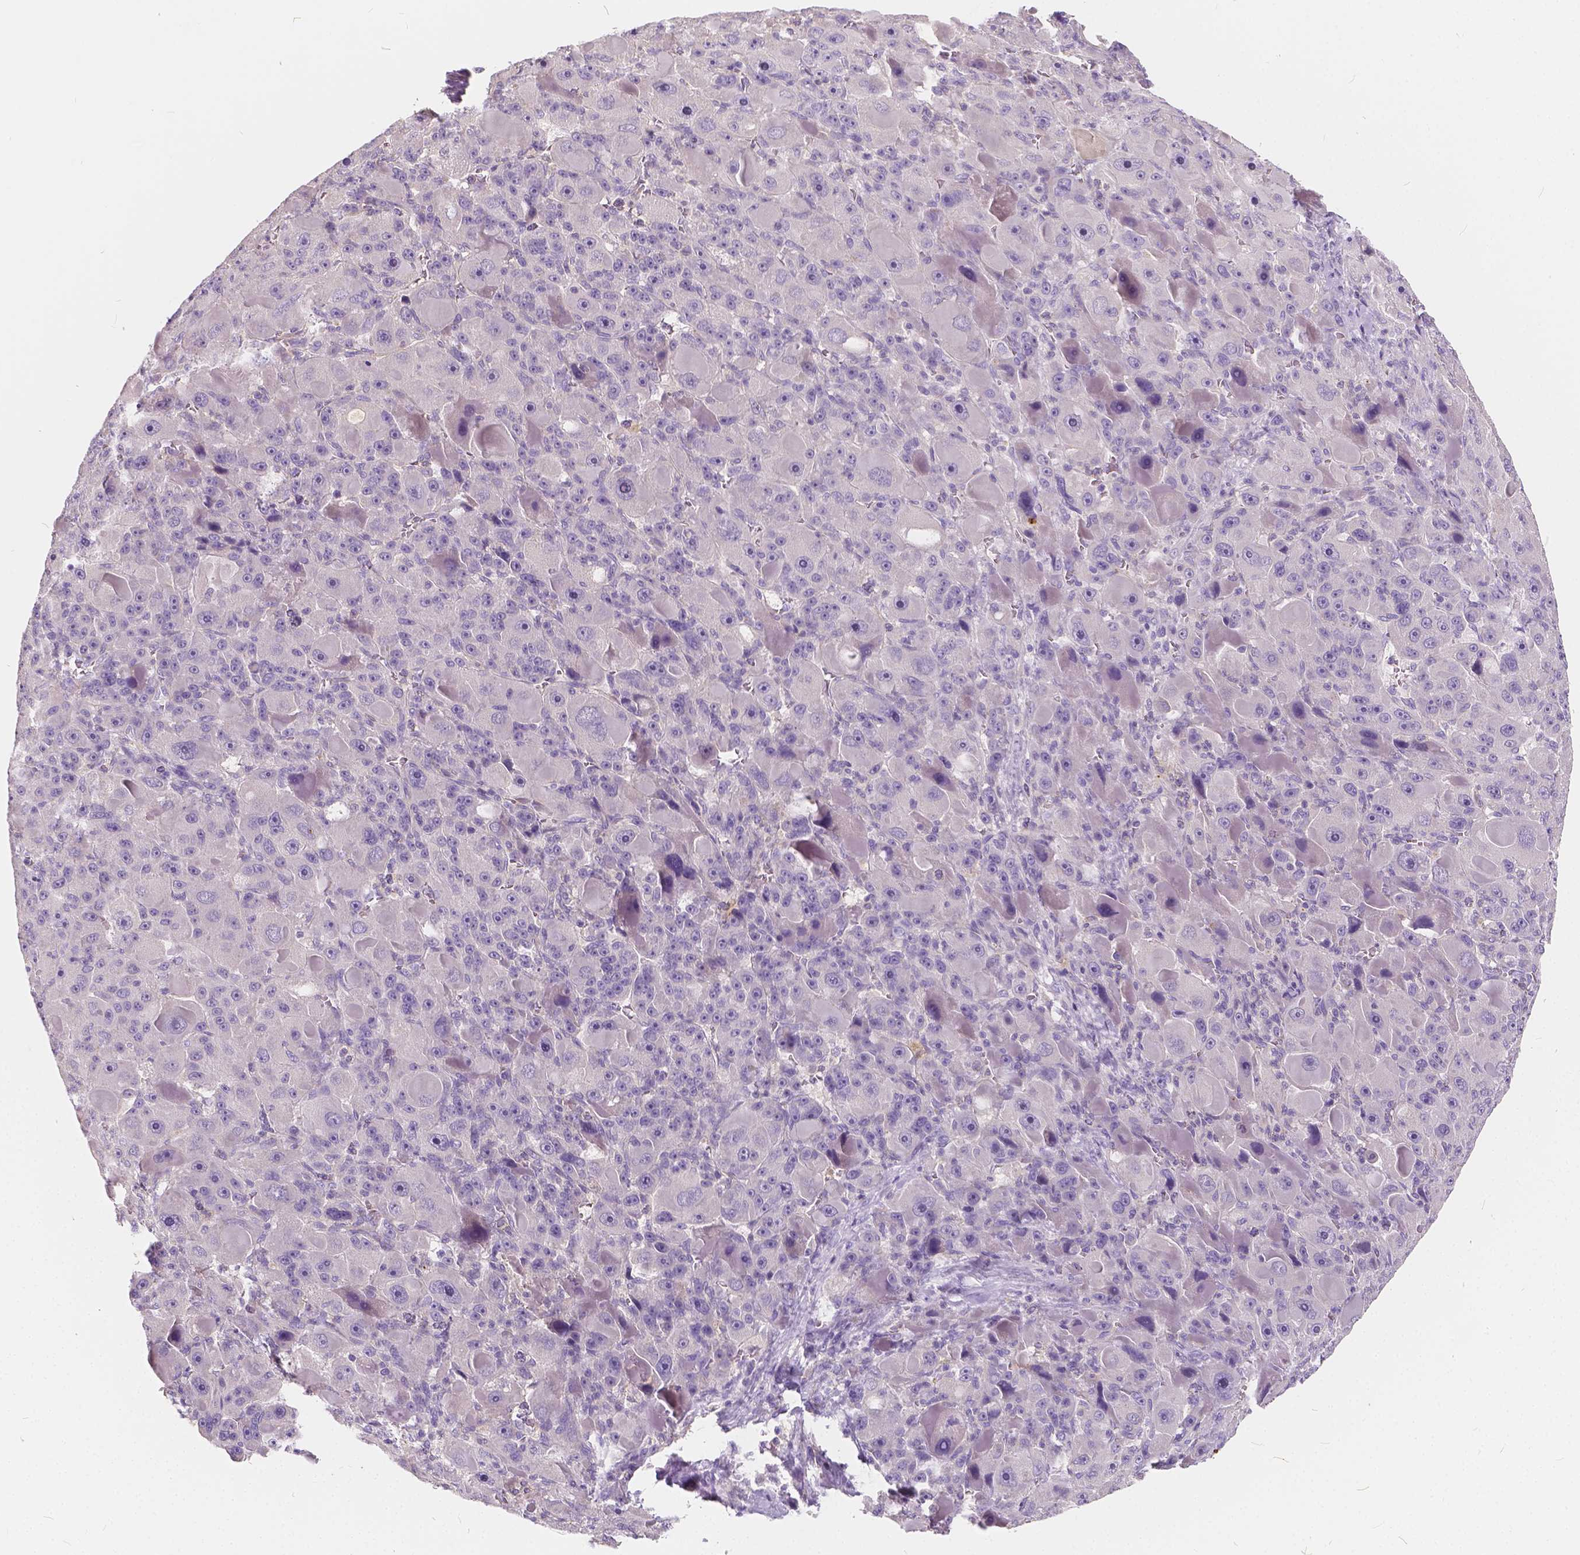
{"staining": {"intensity": "negative", "quantity": "none", "location": "none"}, "tissue": "liver cancer", "cell_type": "Tumor cells", "image_type": "cancer", "snomed": [{"axis": "morphology", "description": "Carcinoma, Hepatocellular, NOS"}, {"axis": "topography", "description": "Liver"}], "caption": "Immunohistochemistry histopathology image of neoplastic tissue: liver hepatocellular carcinoma stained with DAB (3,3'-diaminobenzidine) exhibits no significant protein staining in tumor cells.", "gene": "KIAA0513", "patient": {"sex": "male", "age": 76}}